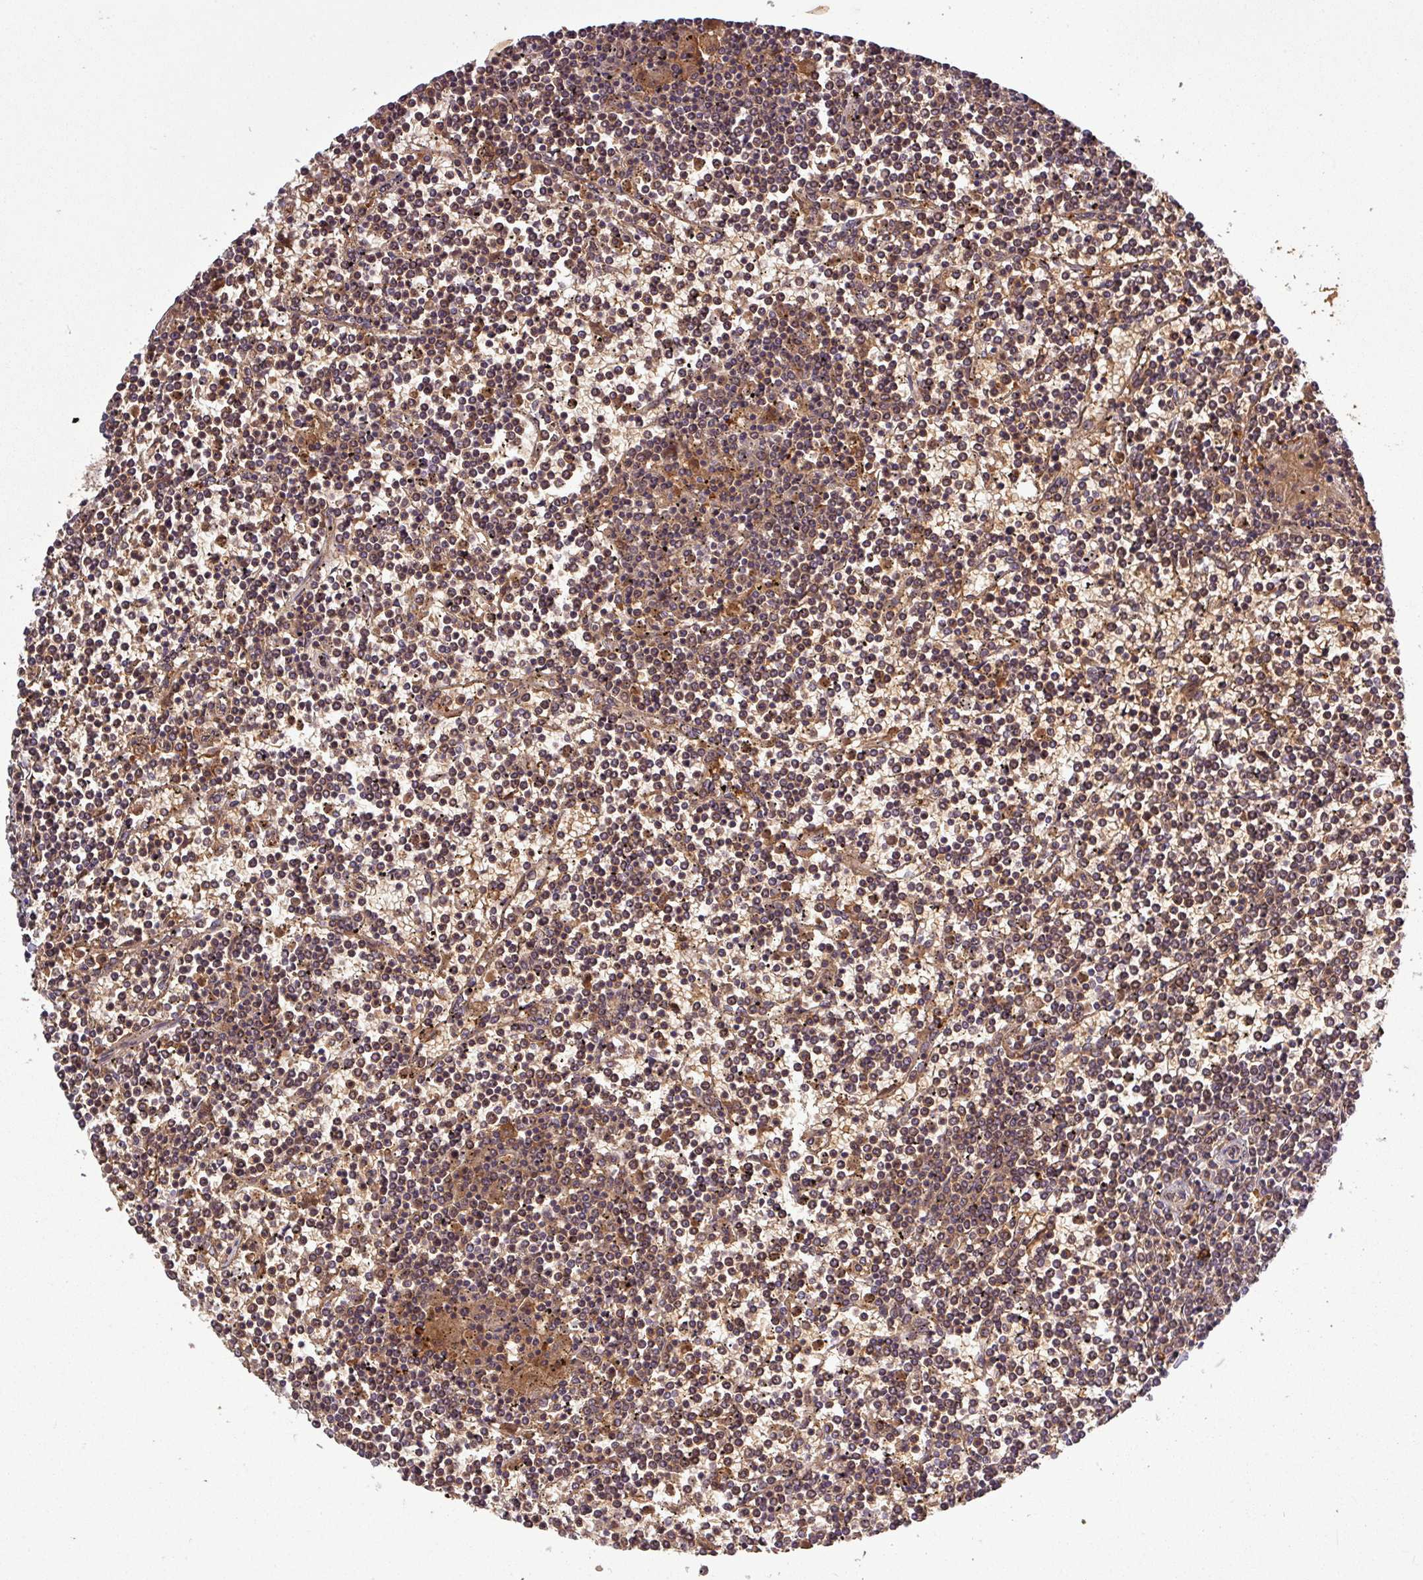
{"staining": {"intensity": "moderate", "quantity": ">75%", "location": "cytoplasmic/membranous,nuclear"}, "tissue": "lymphoma", "cell_type": "Tumor cells", "image_type": "cancer", "snomed": [{"axis": "morphology", "description": "Malignant lymphoma, non-Hodgkin's type, Low grade"}, {"axis": "topography", "description": "Spleen"}], "caption": "Immunohistochemistry of human lymphoma shows medium levels of moderate cytoplasmic/membranous and nuclear staining in about >75% of tumor cells.", "gene": "SIRPB2", "patient": {"sex": "female", "age": 19}}